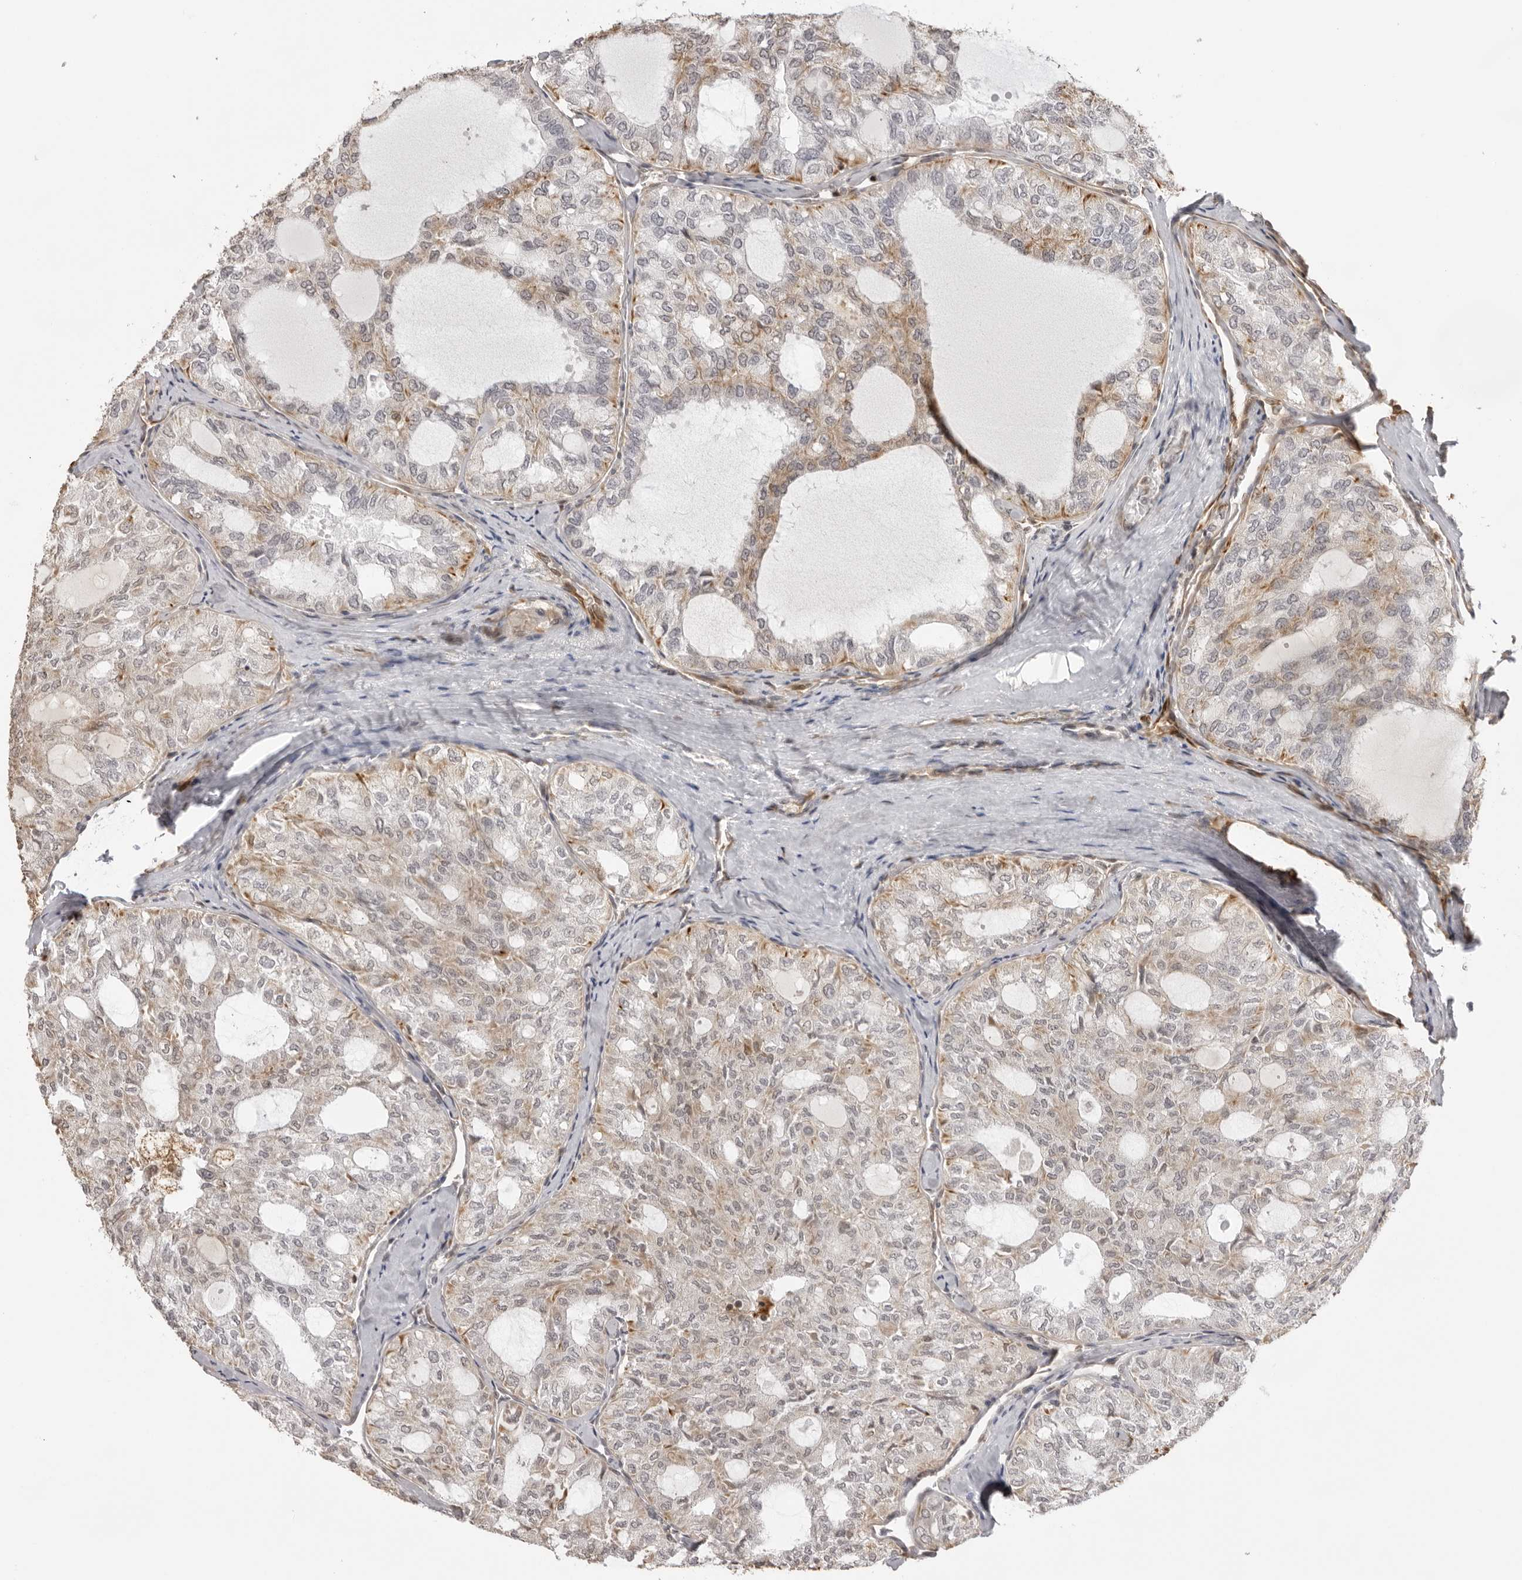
{"staining": {"intensity": "negative", "quantity": "none", "location": "none"}, "tissue": "thyroid cancer", "cell_type": "Tumor cells", "image_type": "cancer", "snomed": [{"axis": "morphology", "description": "Follicular adenoma carcinoma, NOS"}, {"axis": "topography", "description": "Thyroid gland"}], "caption": "Immunohistochemistry (IHC) histopathology image of neoplastic tissue: human thyroid cancer (follicular adenoma carcinoma) stained with DAB (3,3'-diaminobenzidine) exhibits no significant protein positivity in tumor cells.", "gene": "DYNLT5", "patient": {"sex": "male", "age": 75}}